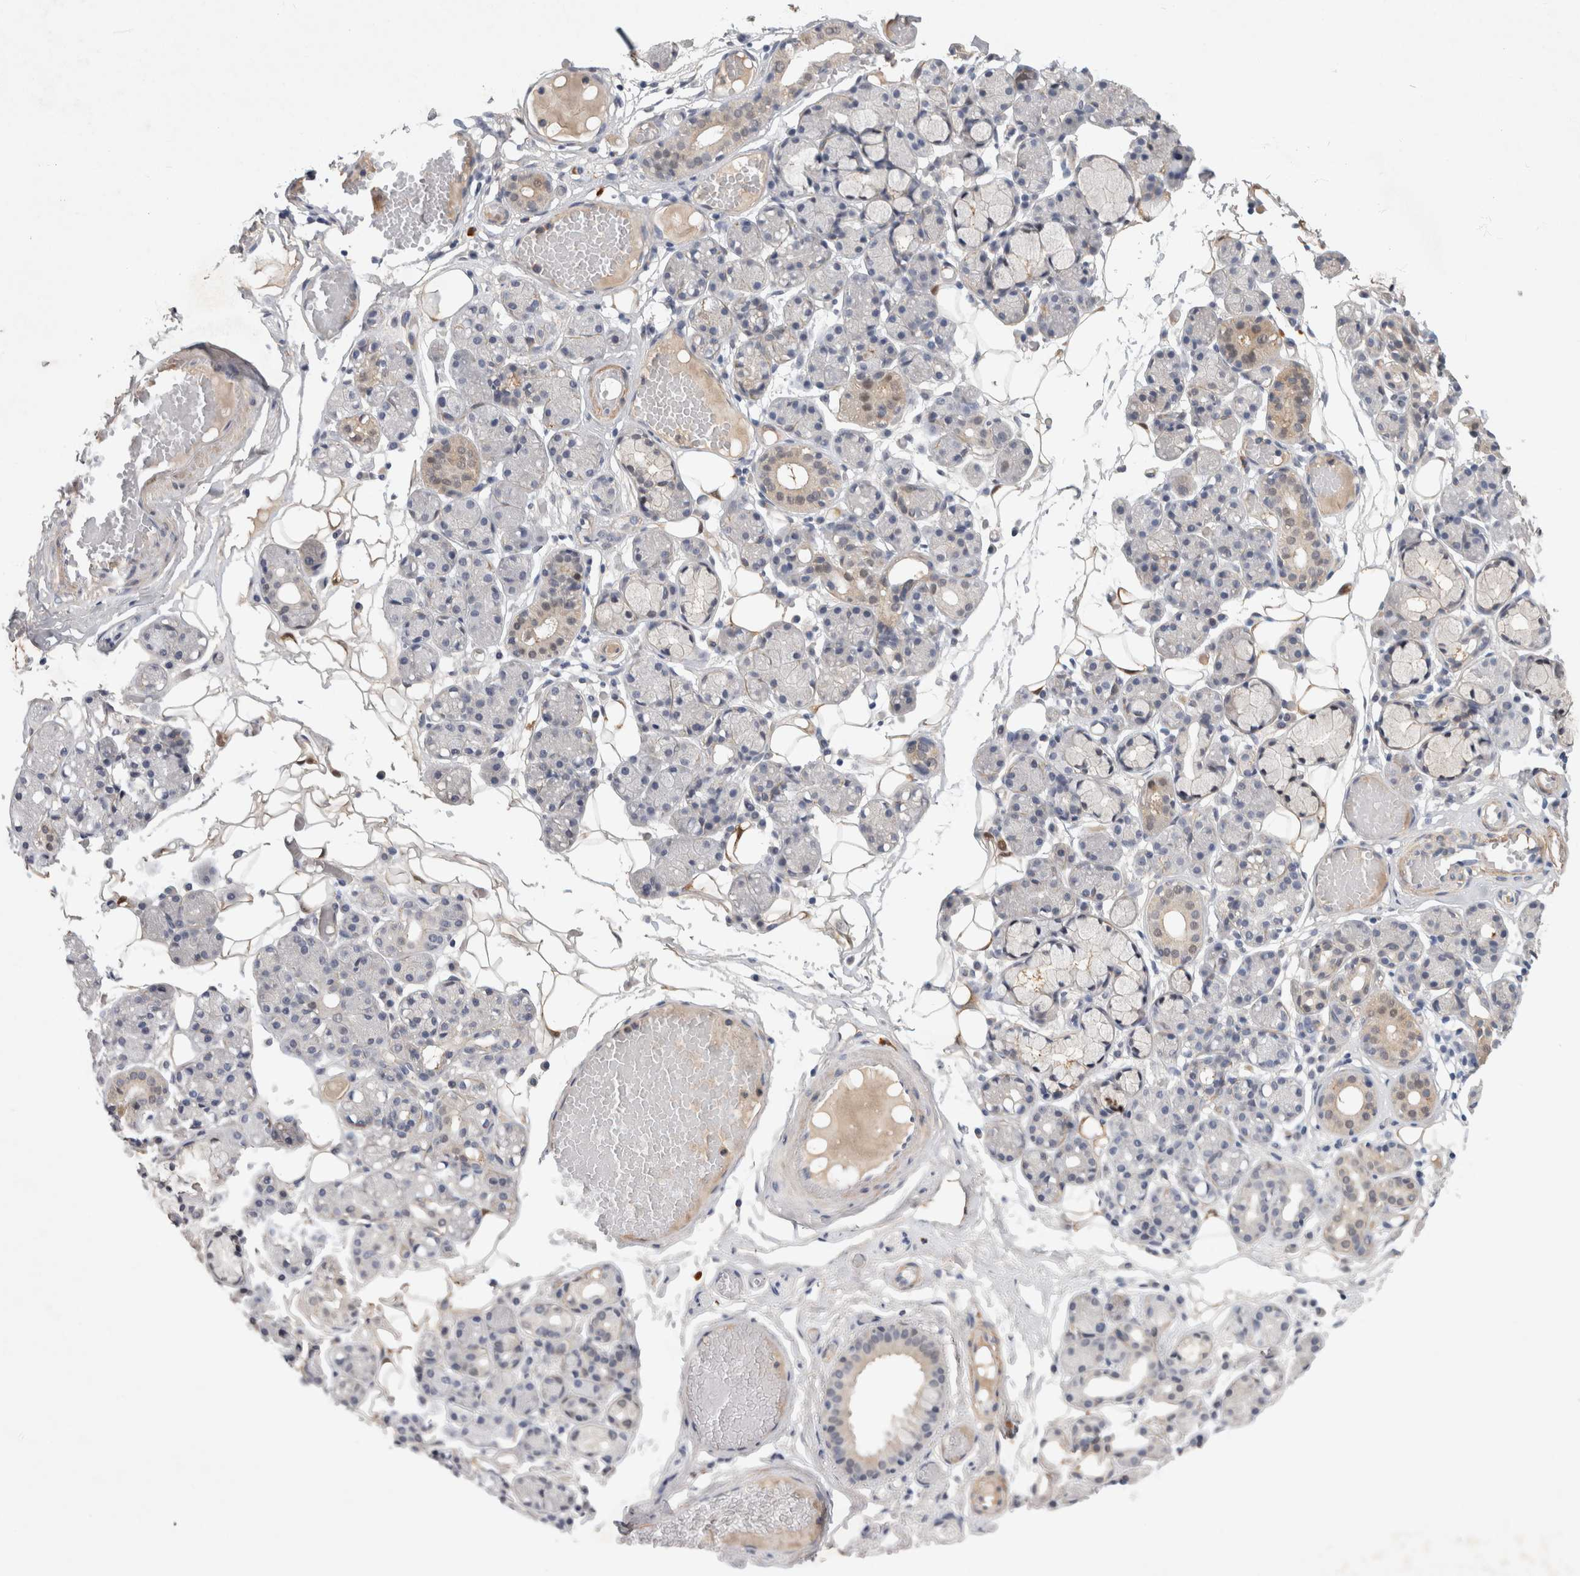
{"staining": {"intensity": "moderate", "quantity": "<25%", "location": "cytoplasmic/membranous"}, "tissue": "salivary gland", "cell_type": "Glandular cells", "image_type": "normal", "snomed": [{"axis": "morphology", "description": "Normal tissue, NOS"}, {"axis": "topography", "description": "Salivary gland"}], "caption": "Unremarkable salivary gland was stained to show a protein in brown. There is low levels of moderate cytoplasmic/membranous positivity in approximately <25% of glandular cells.", "gene": "PGM1", "patient": {"sex": "male", "age": 63}}